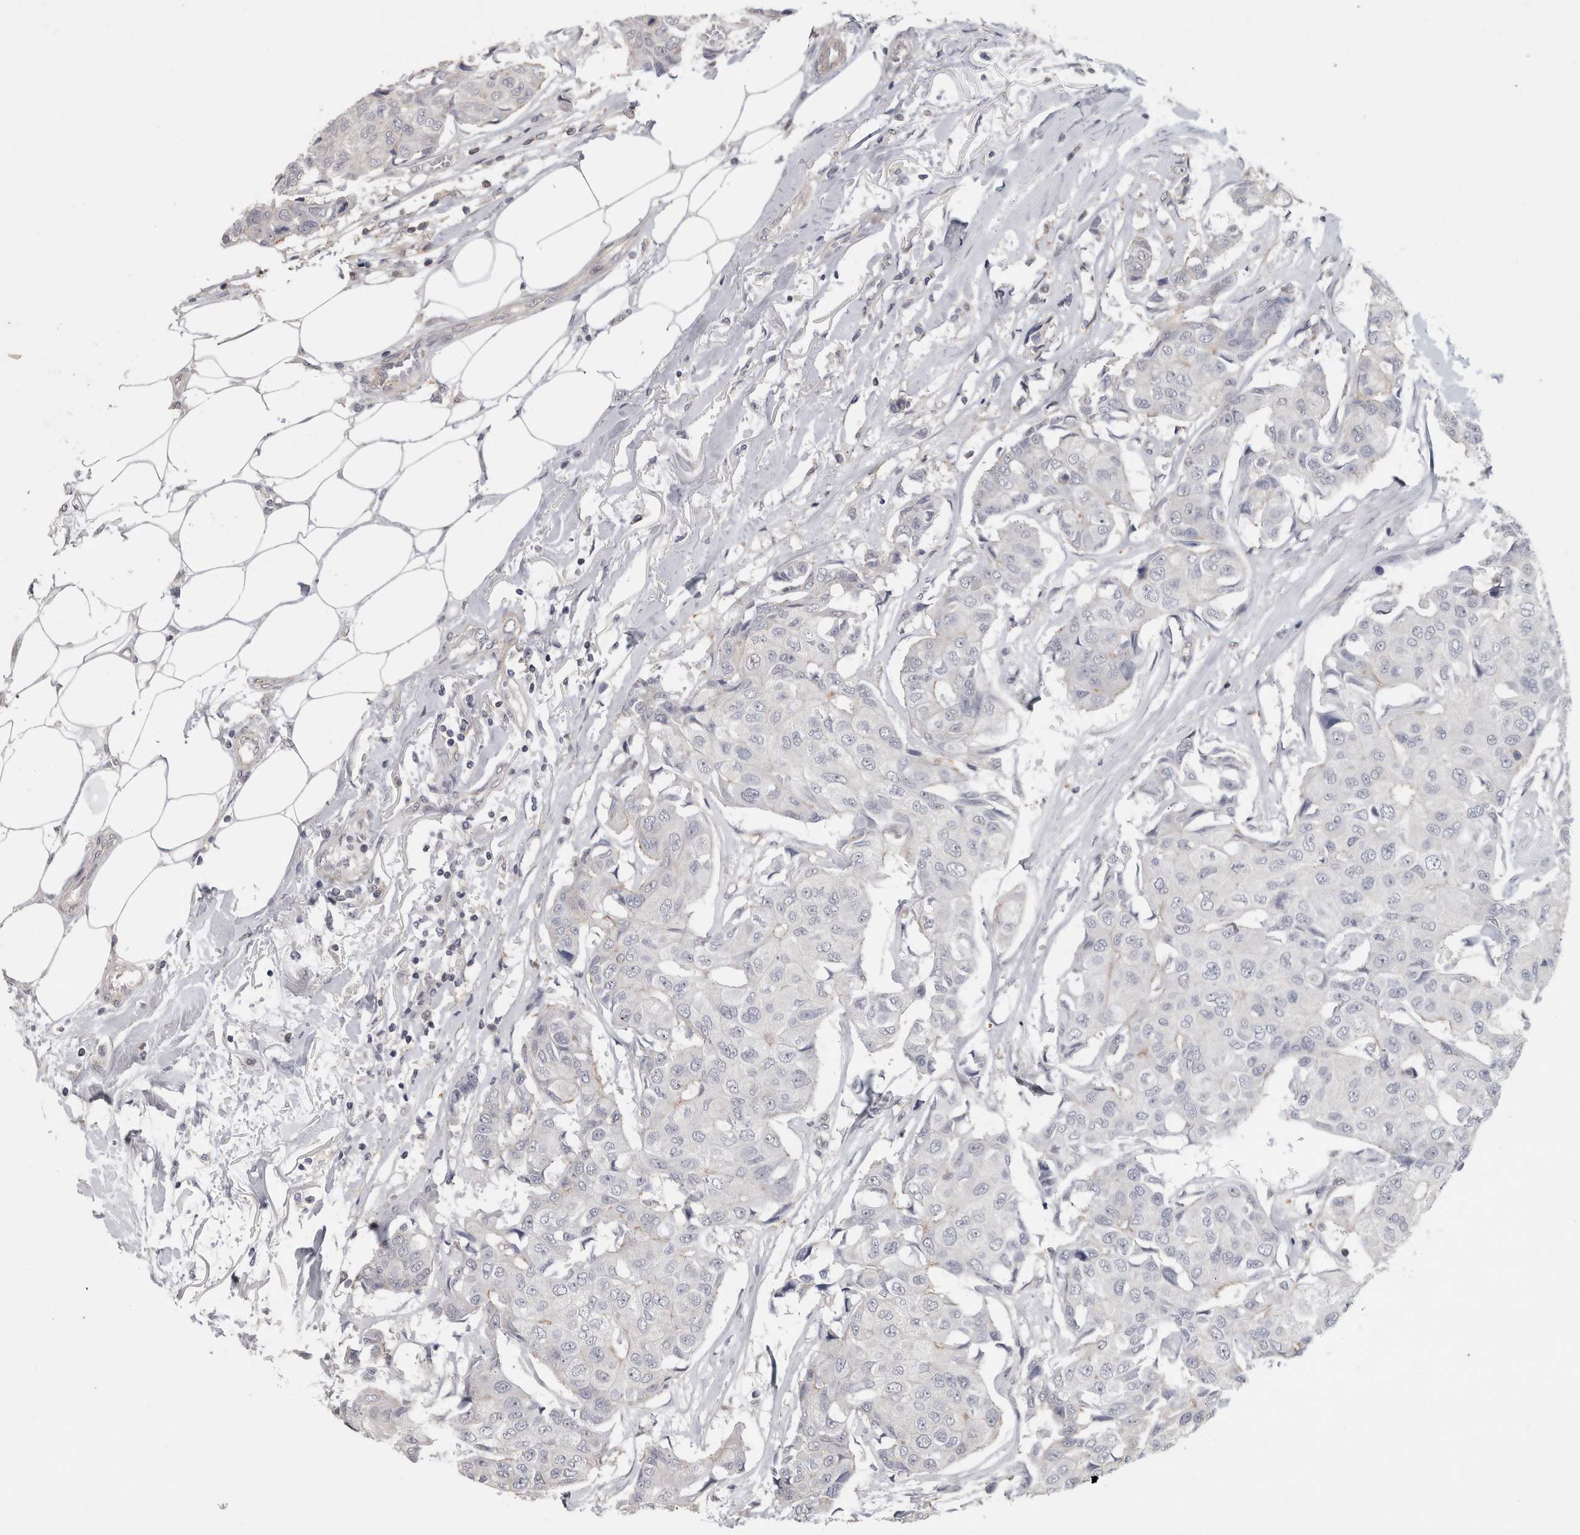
{"staining": {"intensity": "negative", "quantity": "none", "location": "none"}, "tissue": "breast cancer", "cell_type": "Tumor cells", "image_type": "cancer", "snomed": [{"axis": "morphology", "description": "Duct carcinoma"}, {"axis": "topography", "description": "Breast"}], "caption": "Immunohistochemical staining of human breast cancer displays no significant expression in tumor cells.", "gene": "SPATA48", "patient": {"sex": "female", "age": 80}}